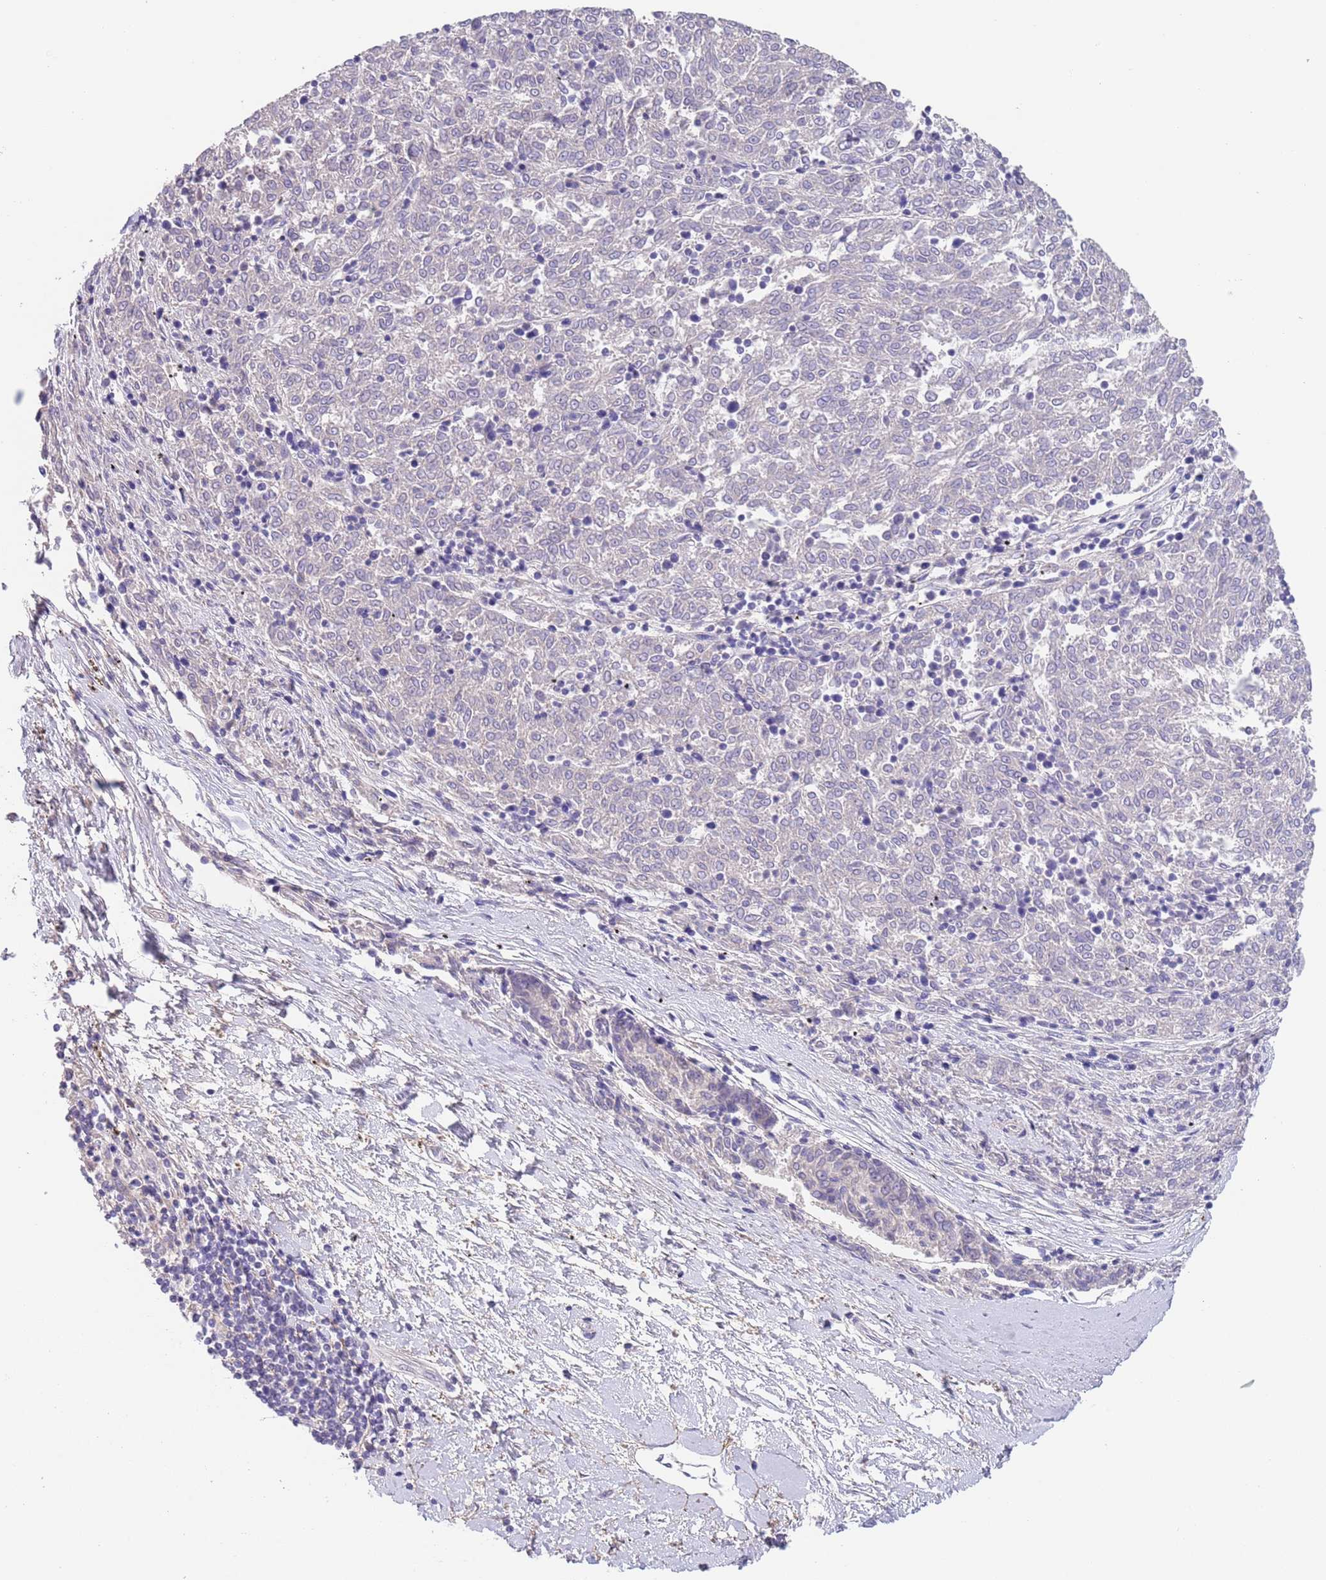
{"staining": {"intensity": "negative", "quantity": "none", "location": "none"}, "tissue": "melanoma", "cell_type": "Tumor cells", "image_type": "cancer", "snomed": [{"axis": "morphology", "description": "Malignant melanoma, NOS"}, {"axis": "topography", "description": "Skin"}], "caption": "Tumor cells are negative for brown protein staining in malignant melanoma.", "gene": "RNF169", "patient": {"sex": "female", "age": 72}}